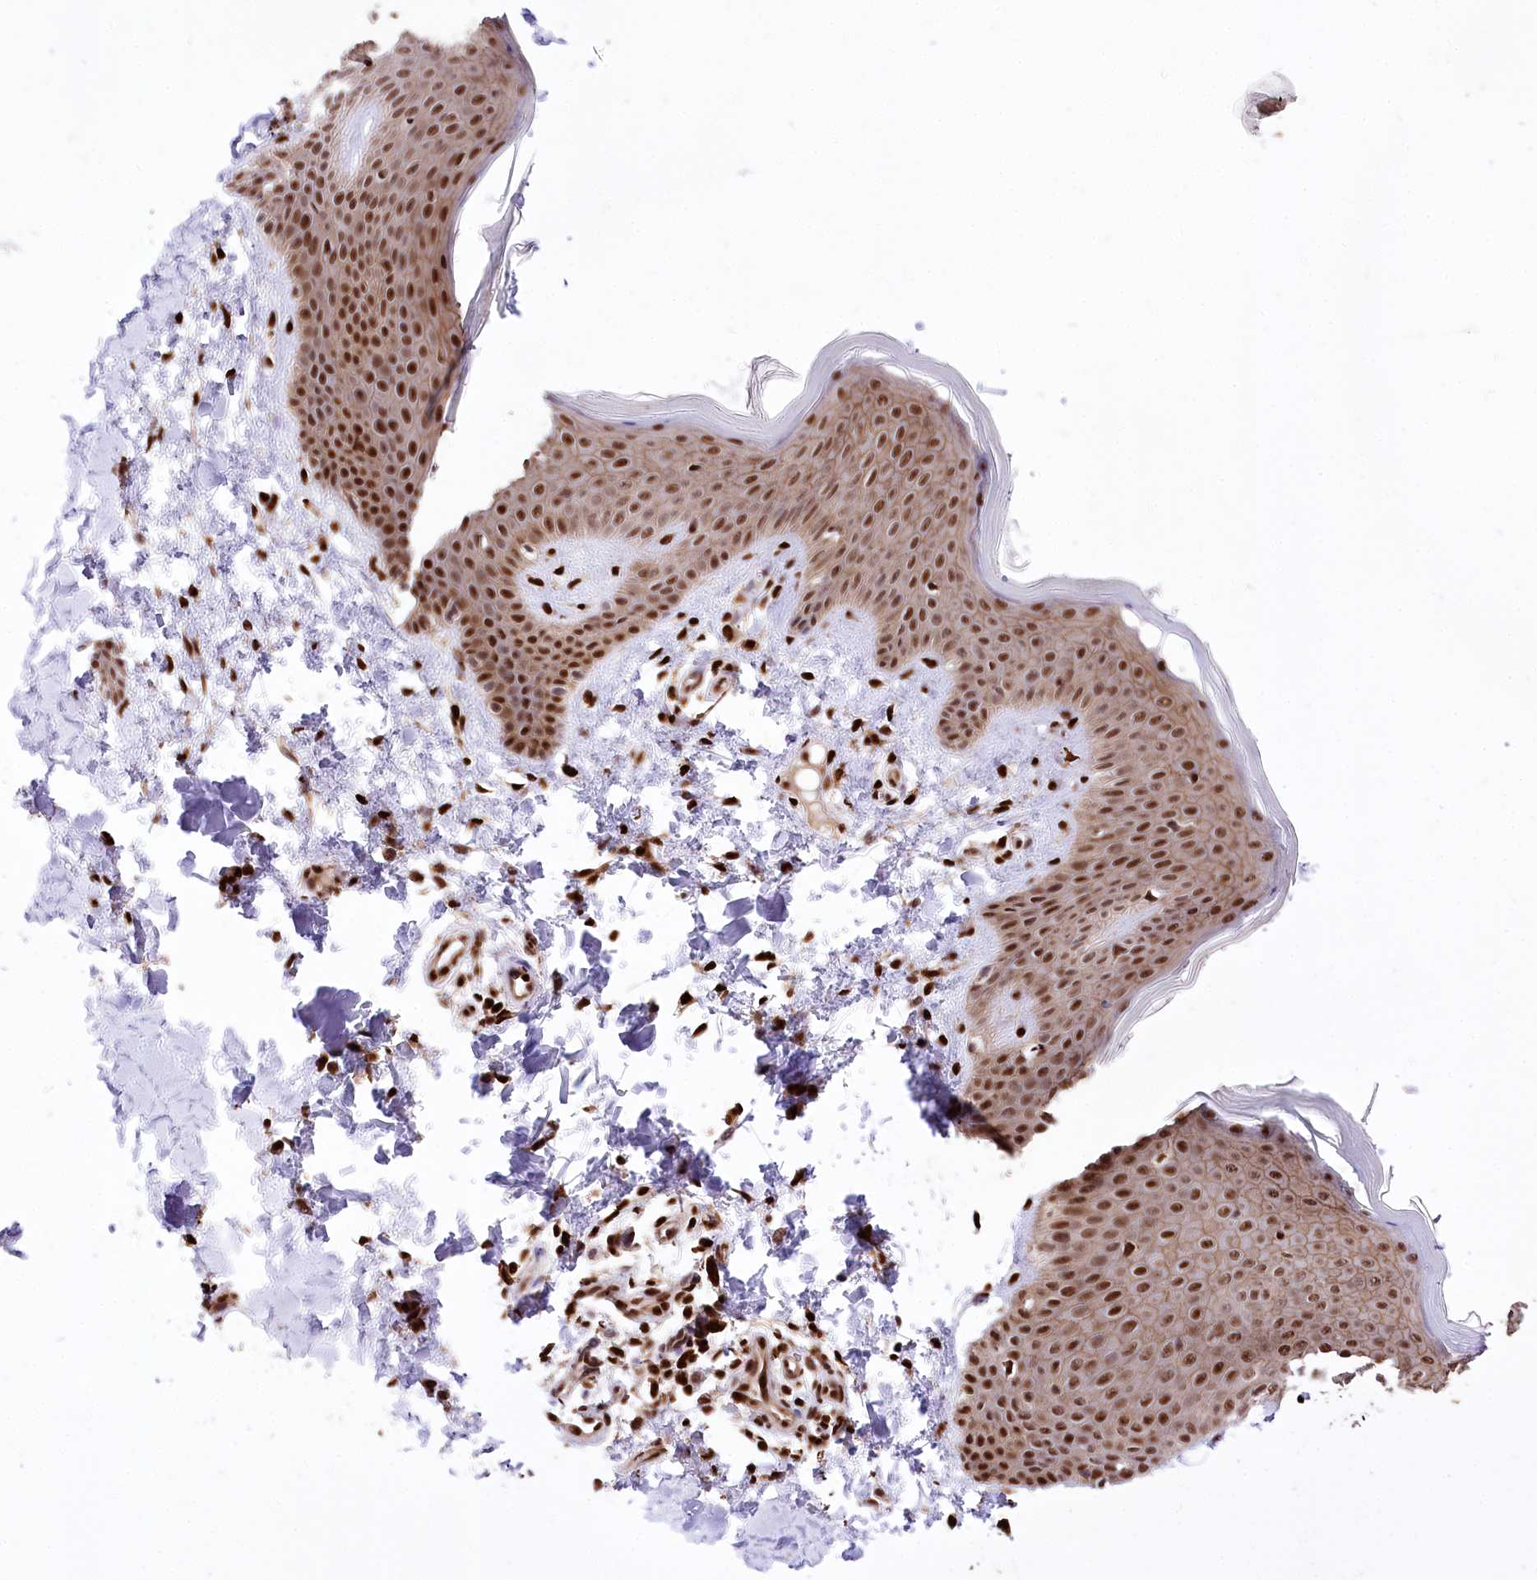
{"staining": {"intensity": "strong", "quantity": ">75%", "location": "nuclear"}, "tissue": "skin", "cell_type": "Fibroblasts", "image_type": "normal", "snomed": [{"axis": "morphology", "description": "Normal tissue, NOS"}, {"axis": "topography", "description": "Skin"}], "caption": "High-magnification brightfield microscopy of normal skin stained with DAB (brown) and counterstained with hematoxylin (blue). fibroblasts exhibit strong nuclear positivity is identified in about>75% of cells.", "gene": "FIGN", "patient": {"sex": "male", "age": 36}}